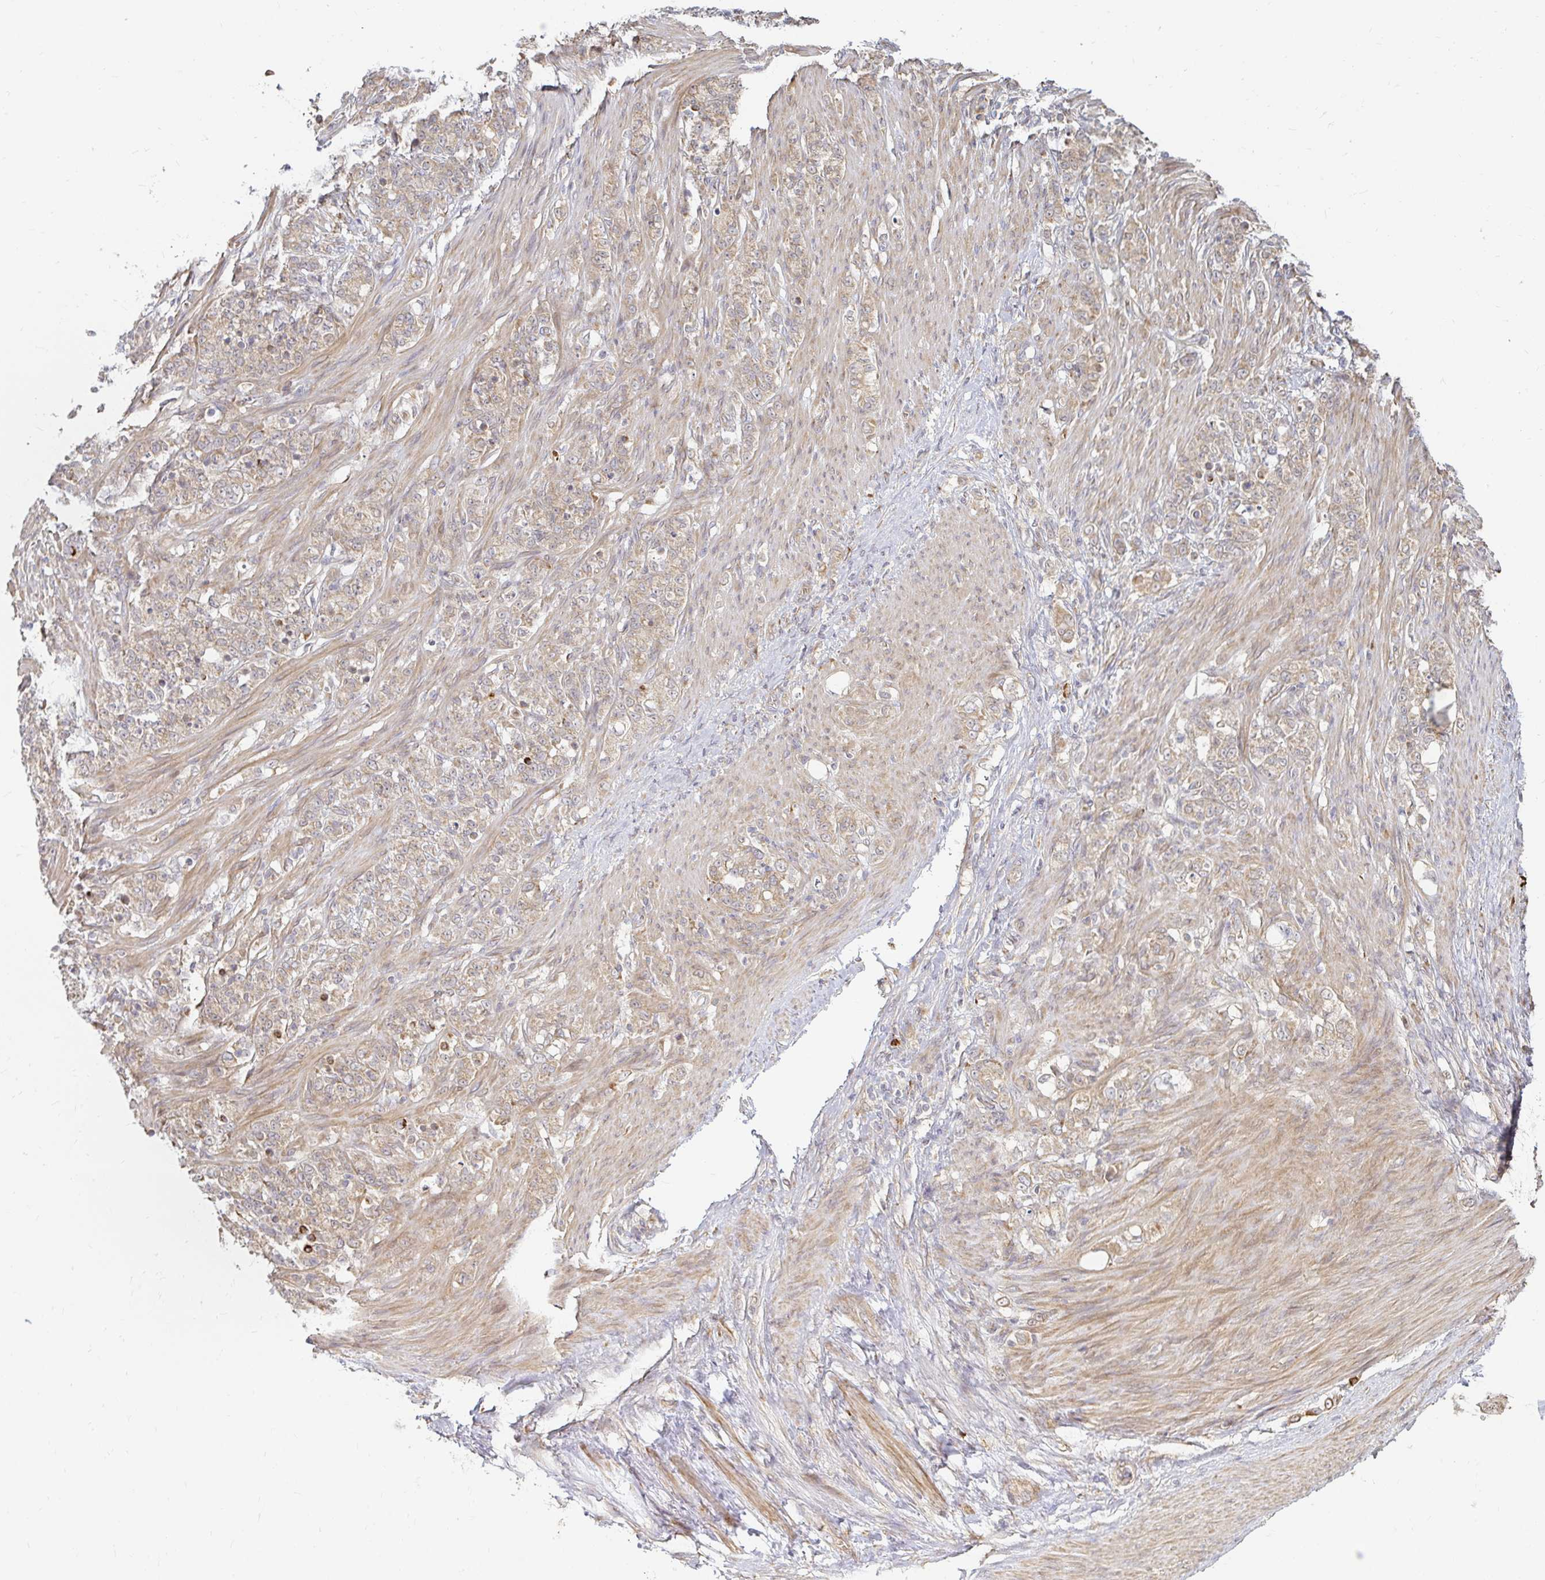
{"staining": {"intensity": "weak", "quantity": ">75%", "location": "cytoplasmic/membranous"}, "tissue": "stomach cancer", "cell_type": "Tumor cells", "image_type": "cancer", "snomed": [{"axis": "morphology", "description": "Adenocarcinoma, NOS"}, {"axis": "topography", "description": "Stomach"}], "caption": "Adenocarcinoma (stomach) was stained to show a protein in brown. There is low levels of weak cytoplasmic/membranous positivity in about >75% of tumor cells. (Stains: DAB in brown, nuclei in blue, Microscopy: brightfield microscopy at high magnification).", "gene": "CAST", "patient": {"sex": "female", "age": 79}}